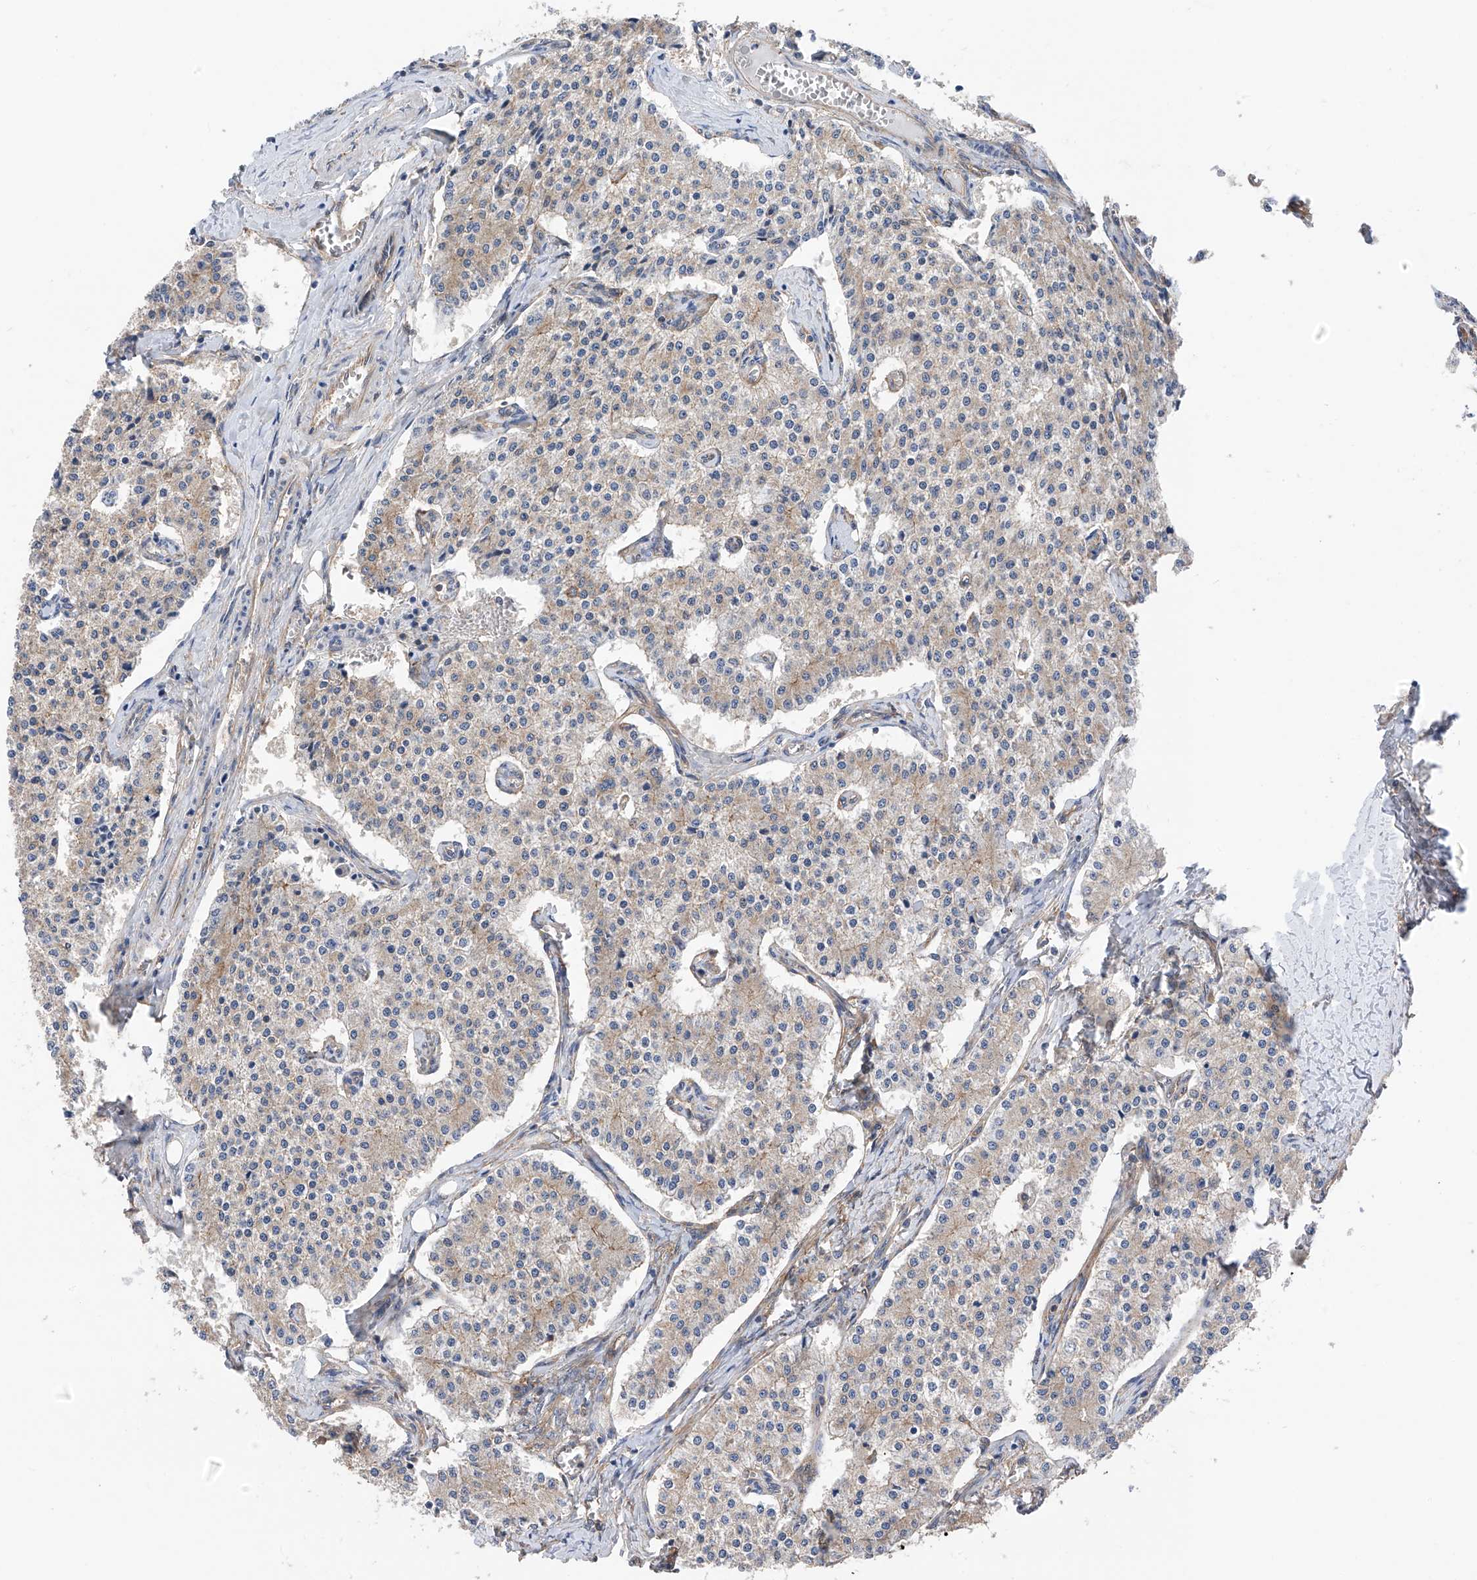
{"staining": {"intensity": "weak", "quantity": "<25%", "location": "cytoplasmic/membranous"}, "tissue": "carcinoid", "cell_type": "Tumor cells", "image_type": "cancer", "snomed": [{"axis": "morphology", "description": "Carcinoid, malignant, NOS"}, {"axis": "topography", "description": "Colon"}], "caption": "Human carcinoid stained for a protein using IHC demonstrates no expression in tumor cells.", "gene": "CHPF", "patient": {"sex": "female", "age": 52}}